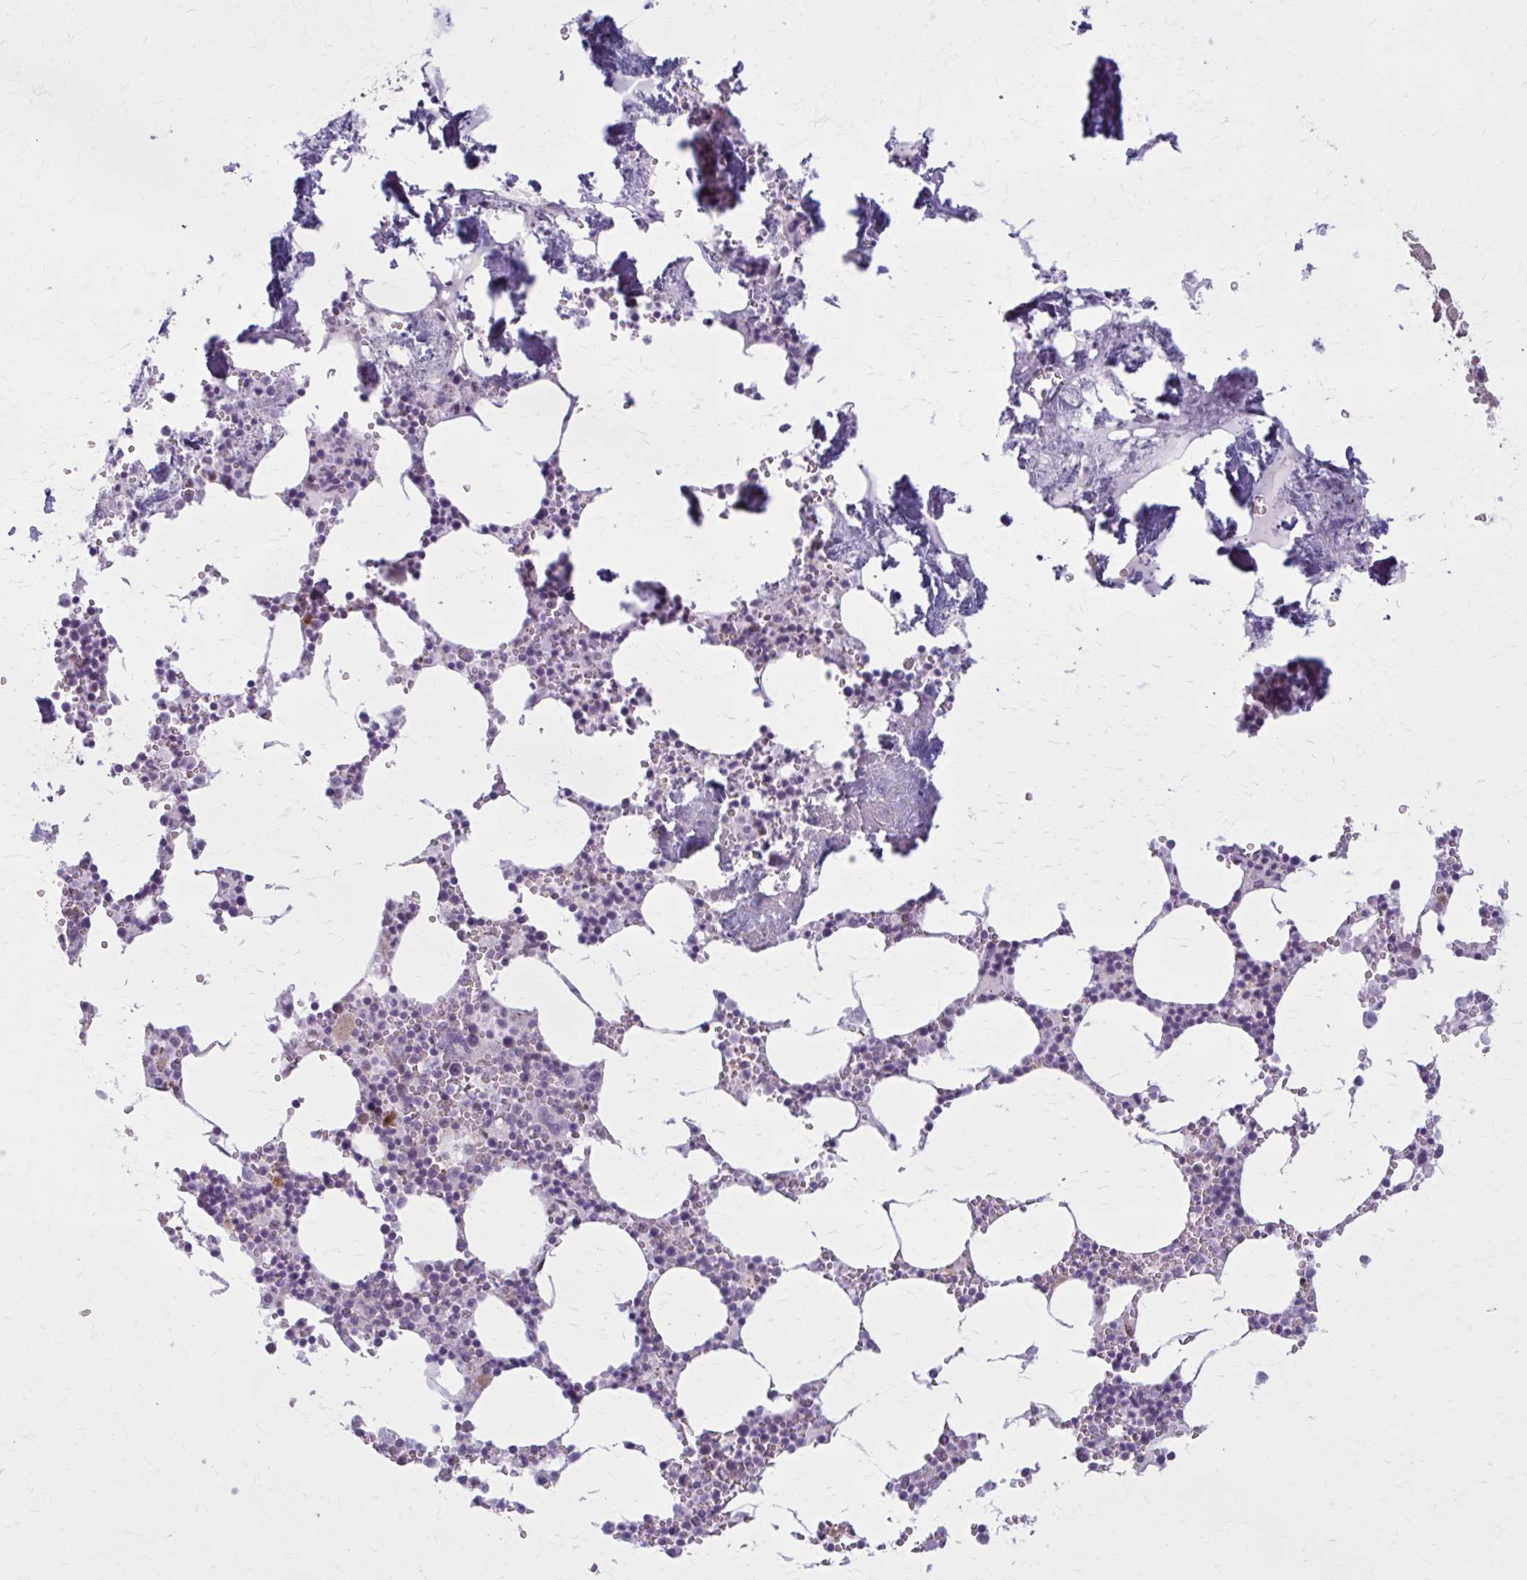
{"staining": {"intensity": "negative", "quantity": "none", "location": "none"}, "tissue": "bone marrow", "cell_type": "Hematopoietic cells", "image_type": "normal", "snomed": [{"axis": "morphology", "description": "Normal tissue, NOS"}, {"axis": "topography", "description": "Bone marrow"}], "caption": "High power microscopy histopathology image of an immunohistochemistry (IHC) image of benign bone marrow, revealing no significant staining in hematopoietic cells.", "gene": "NUMBL", "patient": {"sex": "male", "age": 54}}